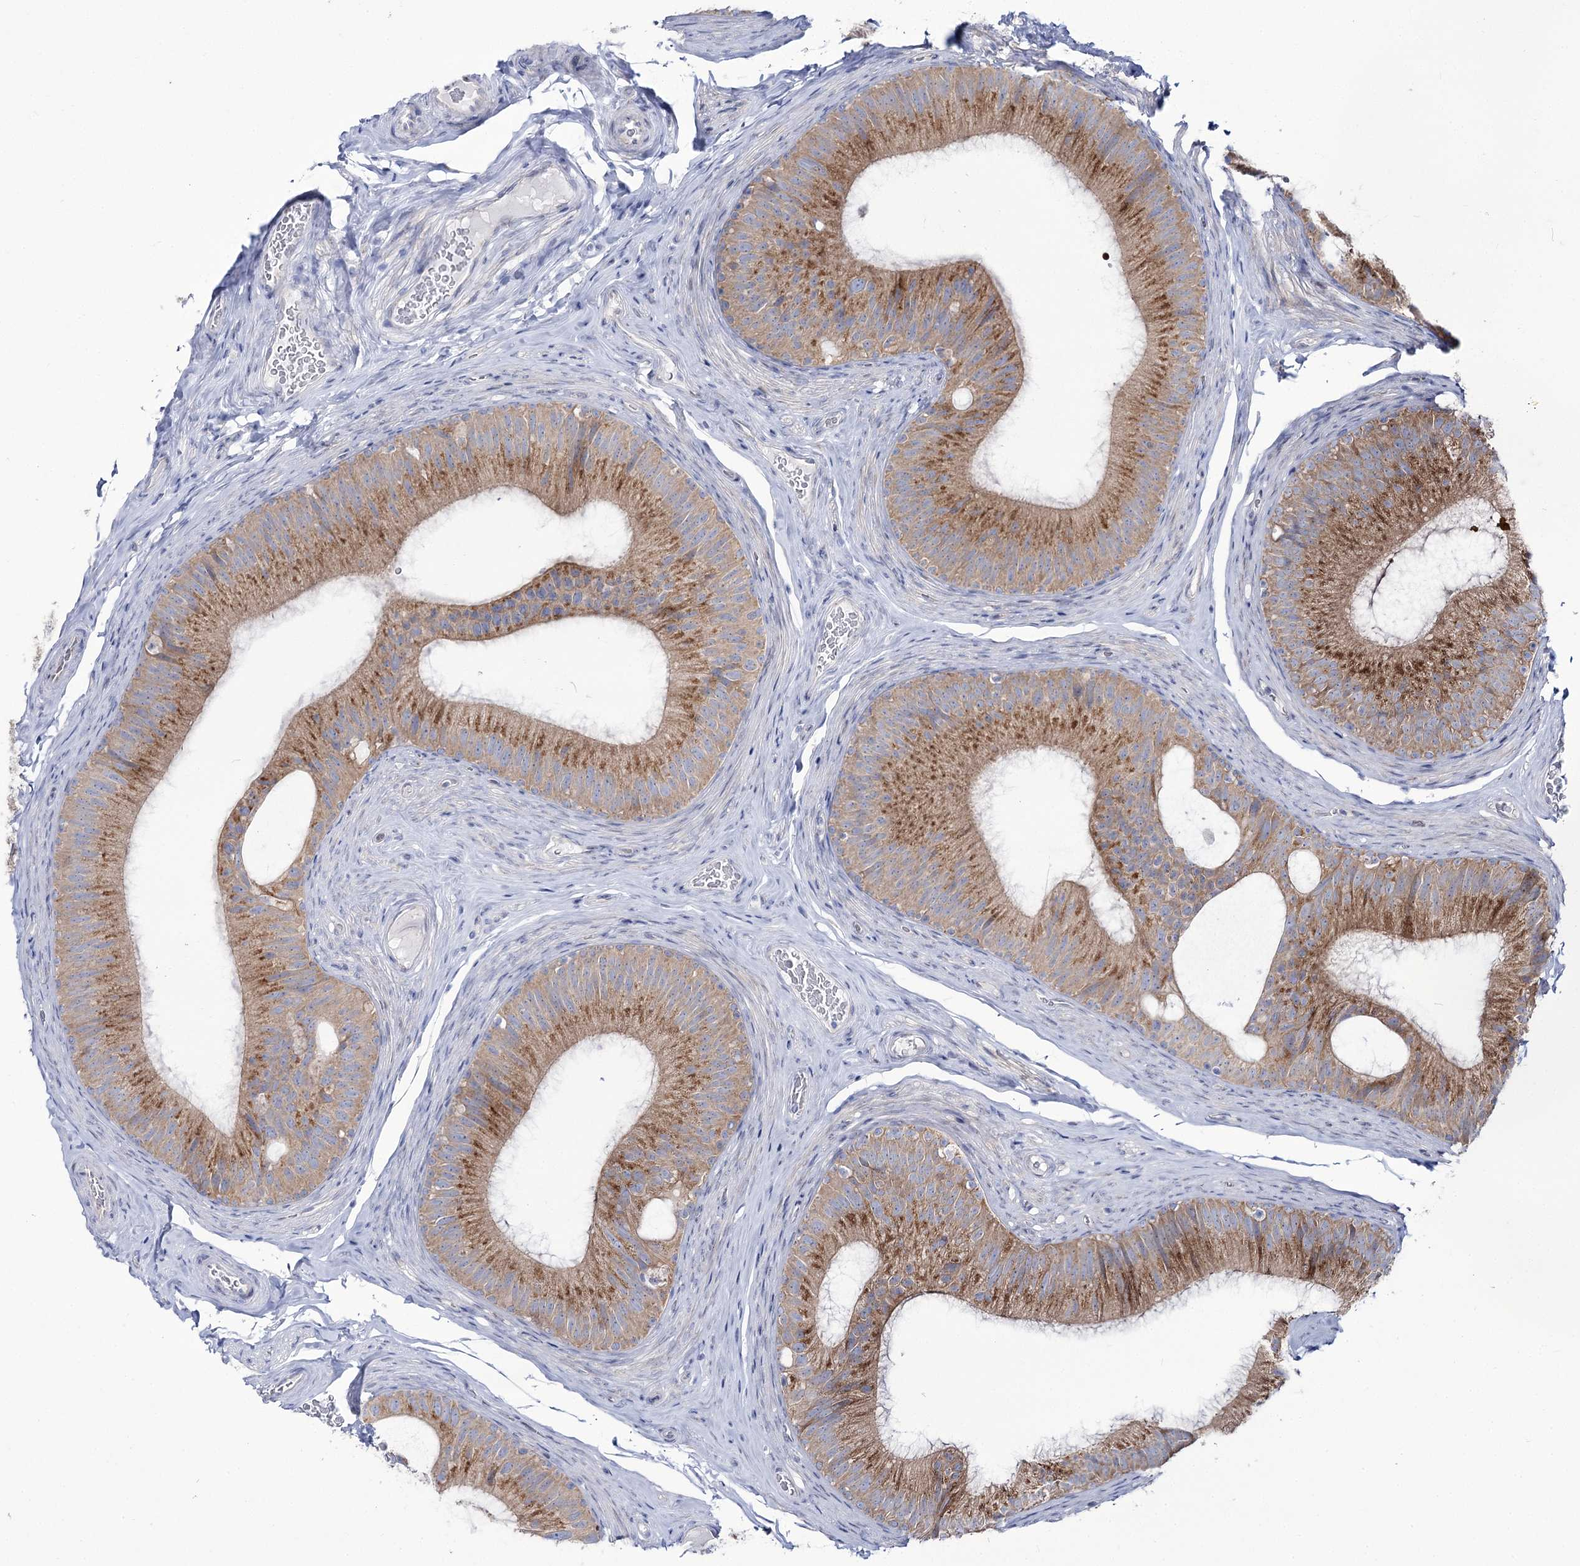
{"staining": {"intensity": "moderate", "quantity": ">75%", "location": "cytoplasmic/membranous"}, "tissue": "epididymis", "cell_type": "Glandular cells", "image_type": "normal", "snomed": [{"axis": "morphology", "description": "Normal tissue, NOS"}, {"axis": "topography", "description": "Epididymis"}], "caption": "Moderate cytoplasmic/membranous positivity for a protein is identified in approximately >75% of glandular cells of unremarkable epididymis using immunohistochemistry.", "gene": "SUOX", "patient": {"sex": "male", "age": 34}}